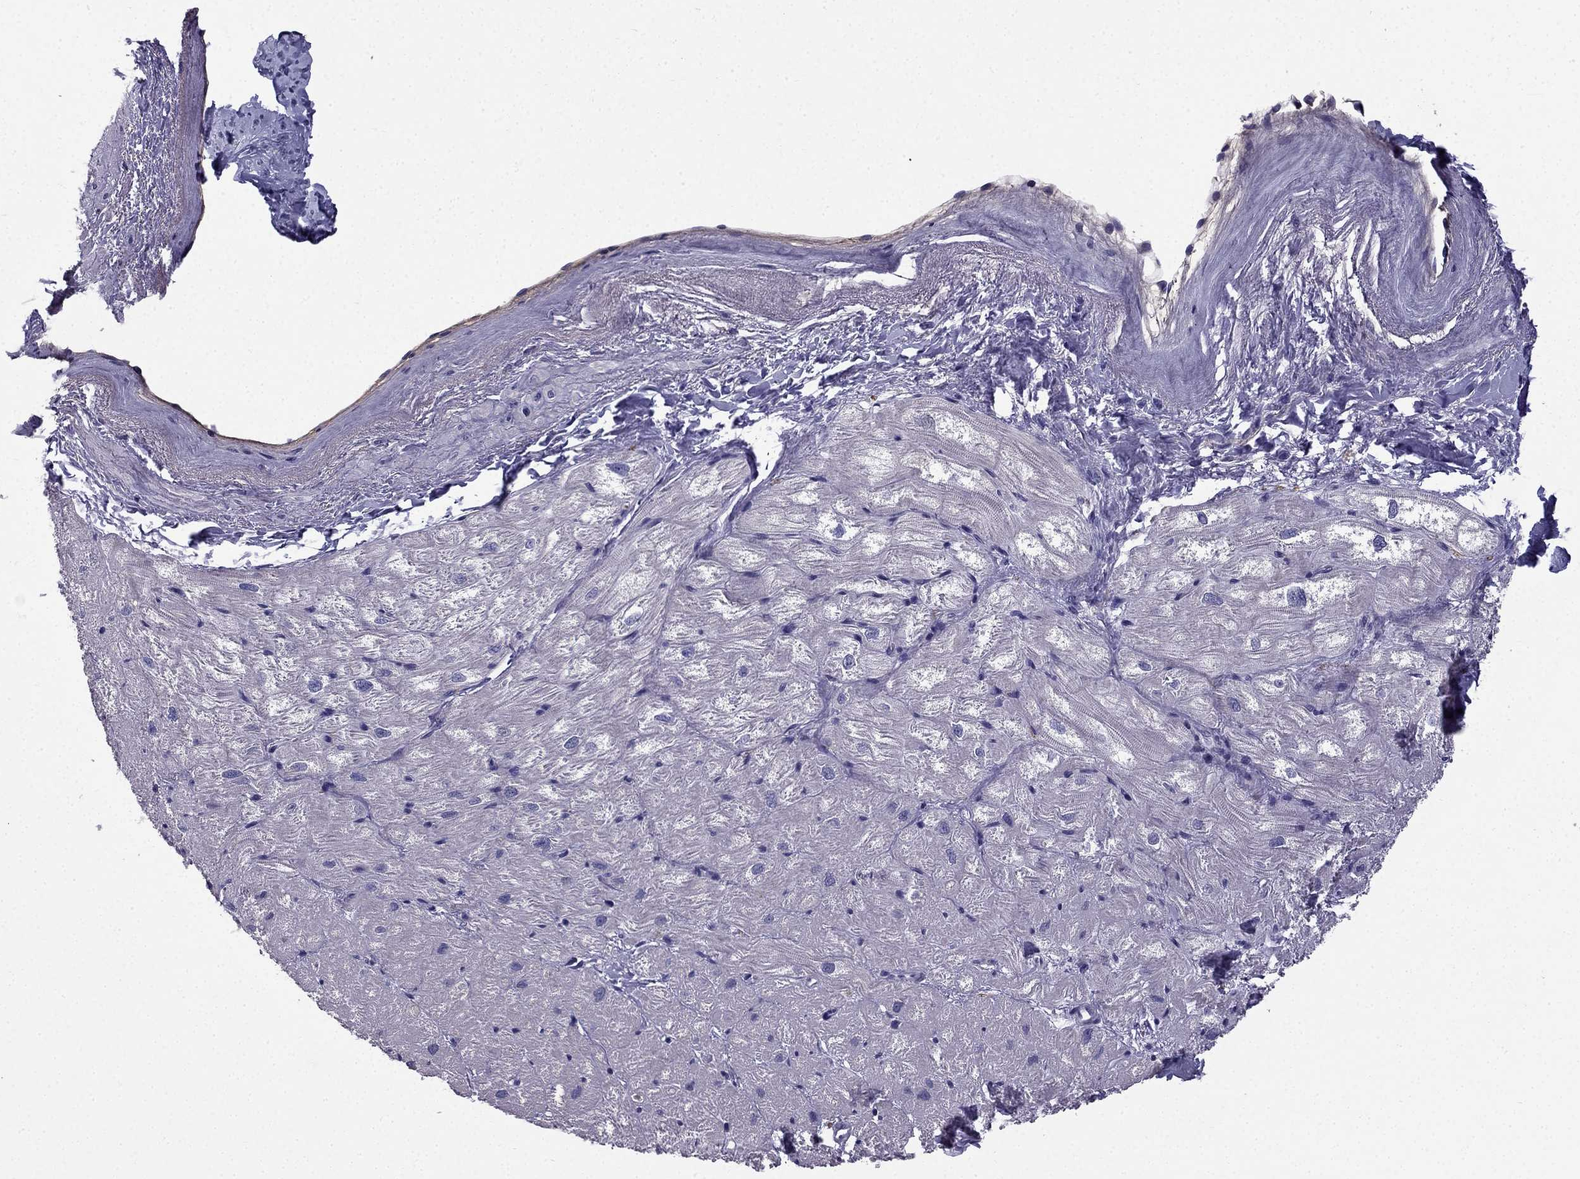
{"staining": {"intensity": "negative", "quantity": "none", "location": "none"}, "tissue": "heart muscle", "cell_type": "Cardiomyocytes", "image_type": "normal", "snomed": [{"axis": "morphology", "description": "Normal tissue, NOS"}, {"axis": "topography", "description": "Heart"}], "caption": "Image shows no protein staining in cardiomyocytes of benign heart muscle. The staining is performed using DAB brown chromogen with nuclei counter-stained in using hematoxylin.", "gene": "SLC6A2", "patient": {"sex": "male", "age": 57}}